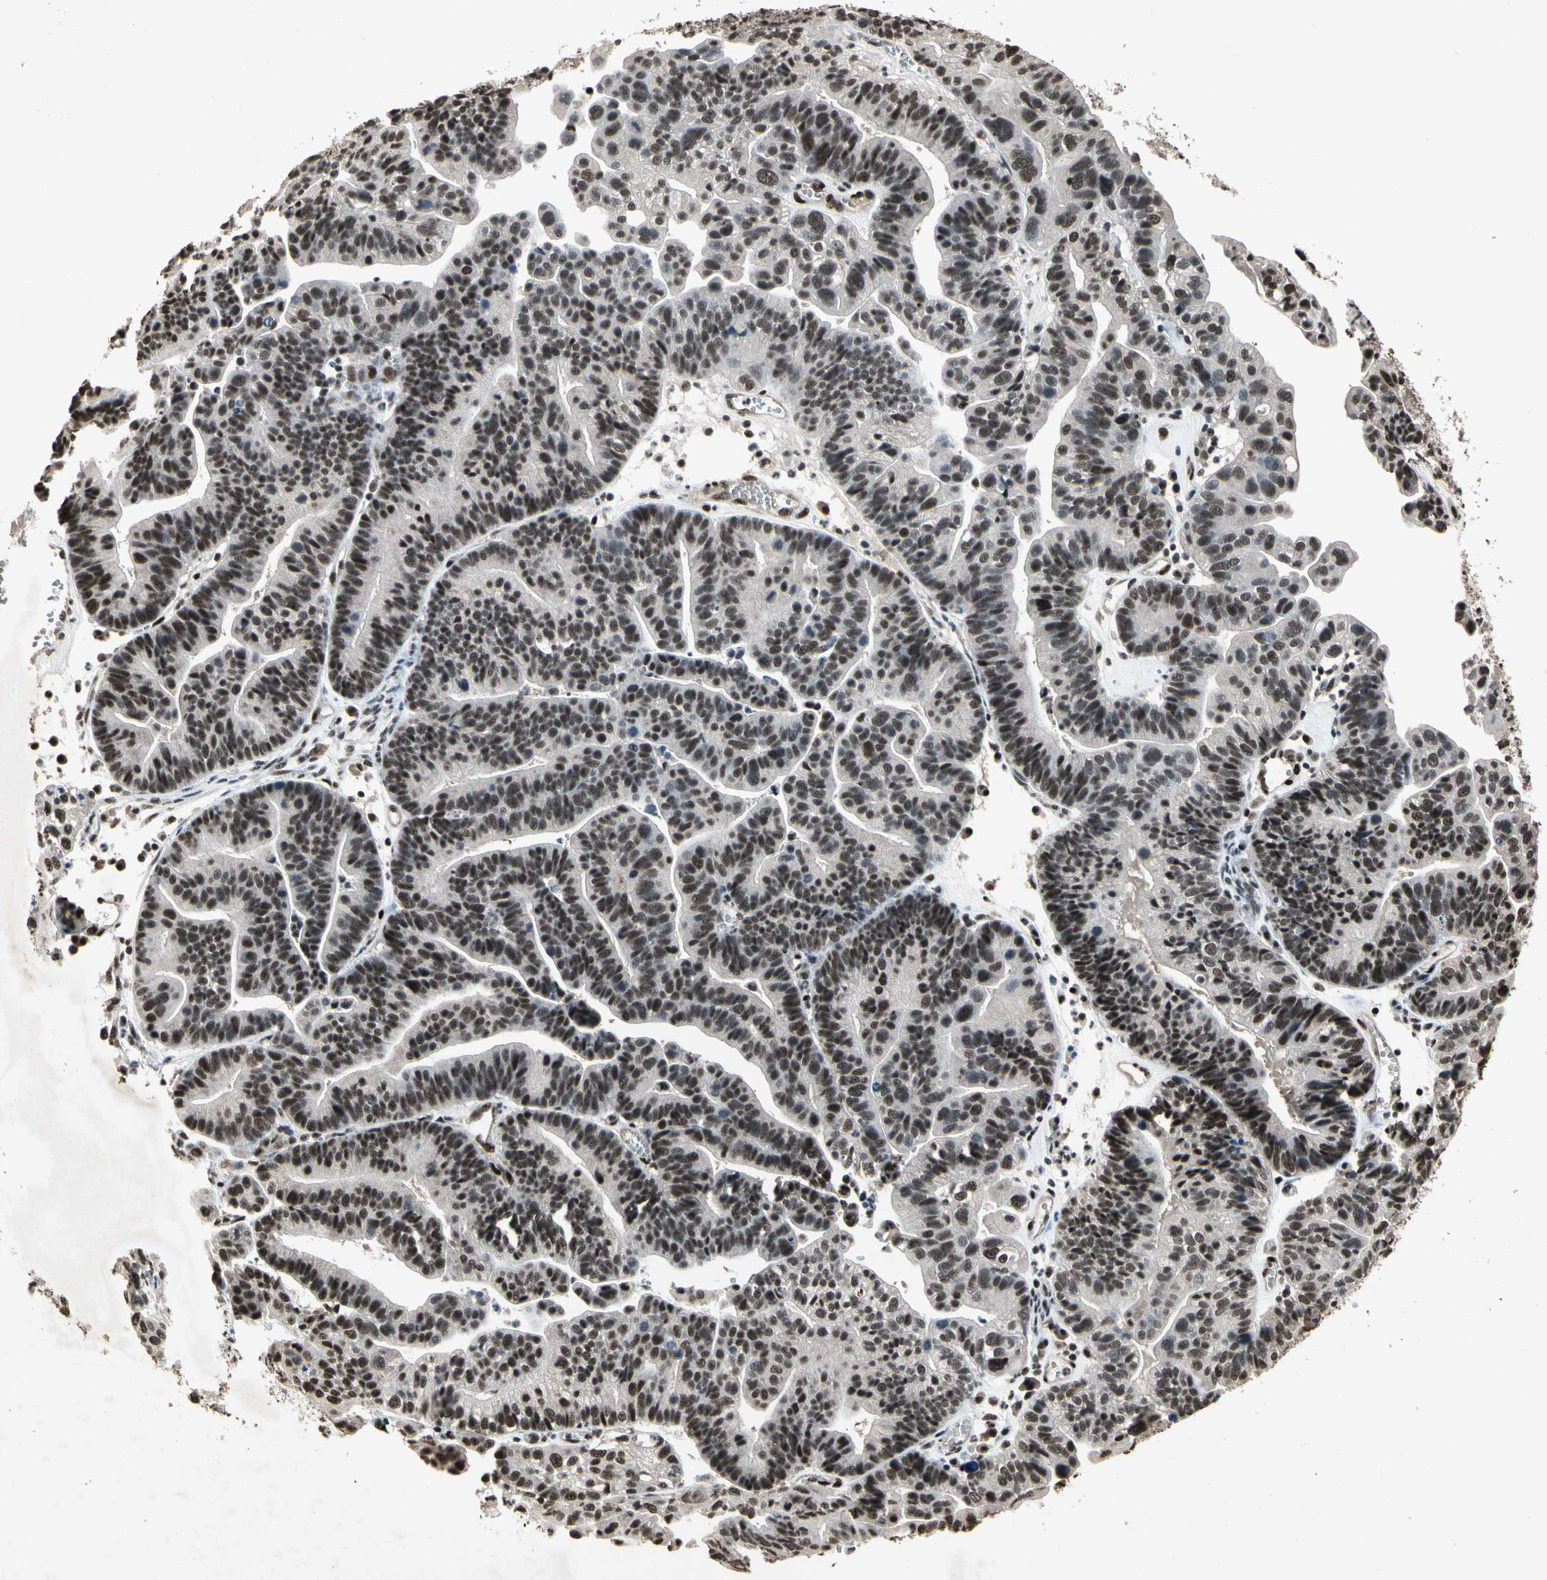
{"staining": {"intensity": "strong", "quantity": ">75%", "location": "nuclear"}, "tissue": "ovarian cancer", "cell_type": "Tumor cells", "image_type": "cancer", "snomed": [{"axis": "morphology", "description": "Cystadenocarcinoma, serous, NOS"}, {"axis": "topography", "description": "Ovary"}], "caption": "Protein staining of ovarian cancer tissue demonstrates strong nuclear expression in about >75% of tumor cells.", "gene": "TBX2", "patient": {"sex": "female", "age": 56}}